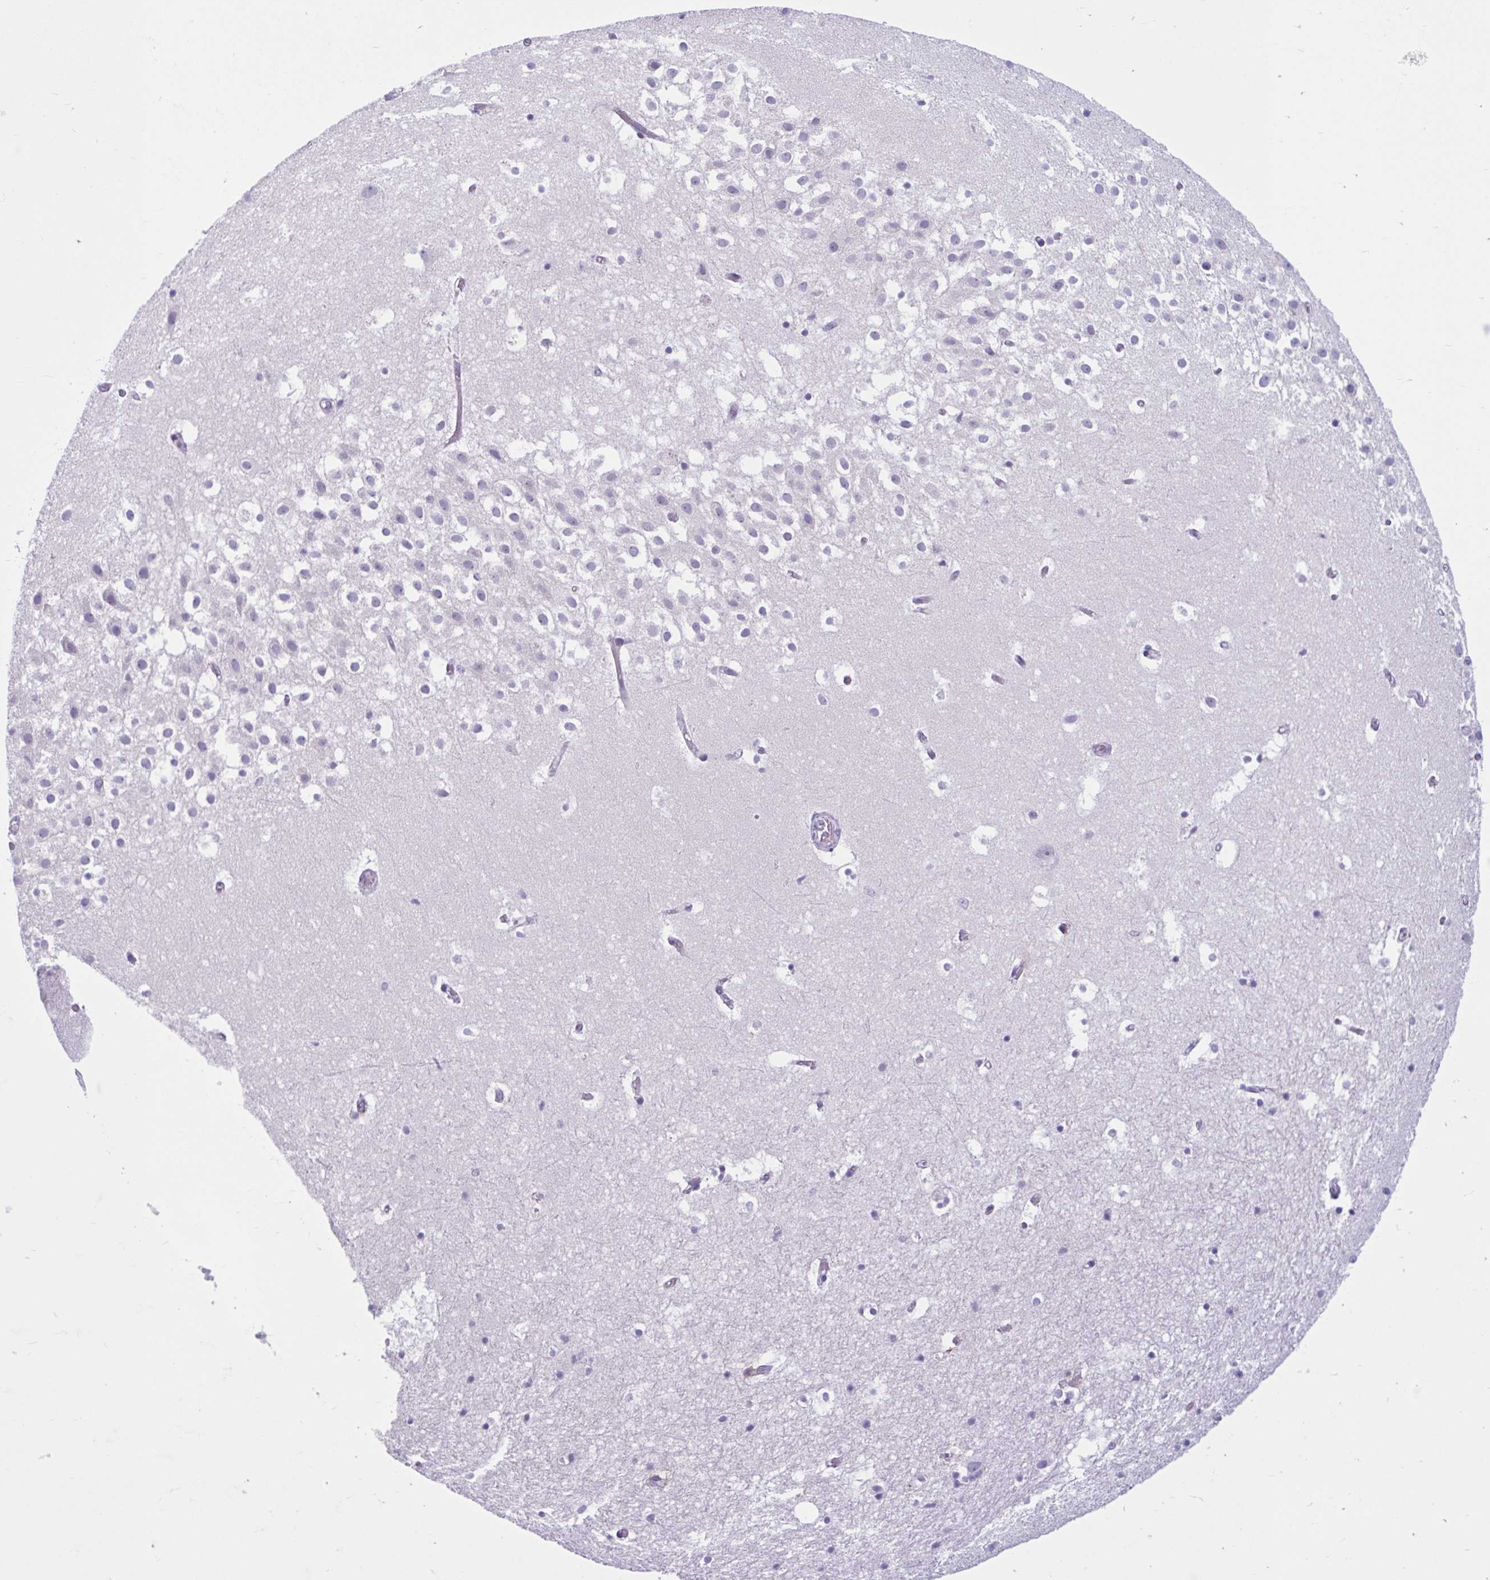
{"staining": {"intensity": "negative", "quantity": "none", "location": "none"}, "tissue": "hippocampus", "cell_type": "Glial cells", "image_type": "normal", "snomed": [{"axis": "morphology", "description": "Normal tissue, NOS"}, {"axis": "topography", "description": "Hippocampus"}], "caption": "Immunohistochemical staining of benign hippocampus displays no significant expression in glial cells.", "gene": "CEP120", "patient": {"sex": "female", "age": 52}}